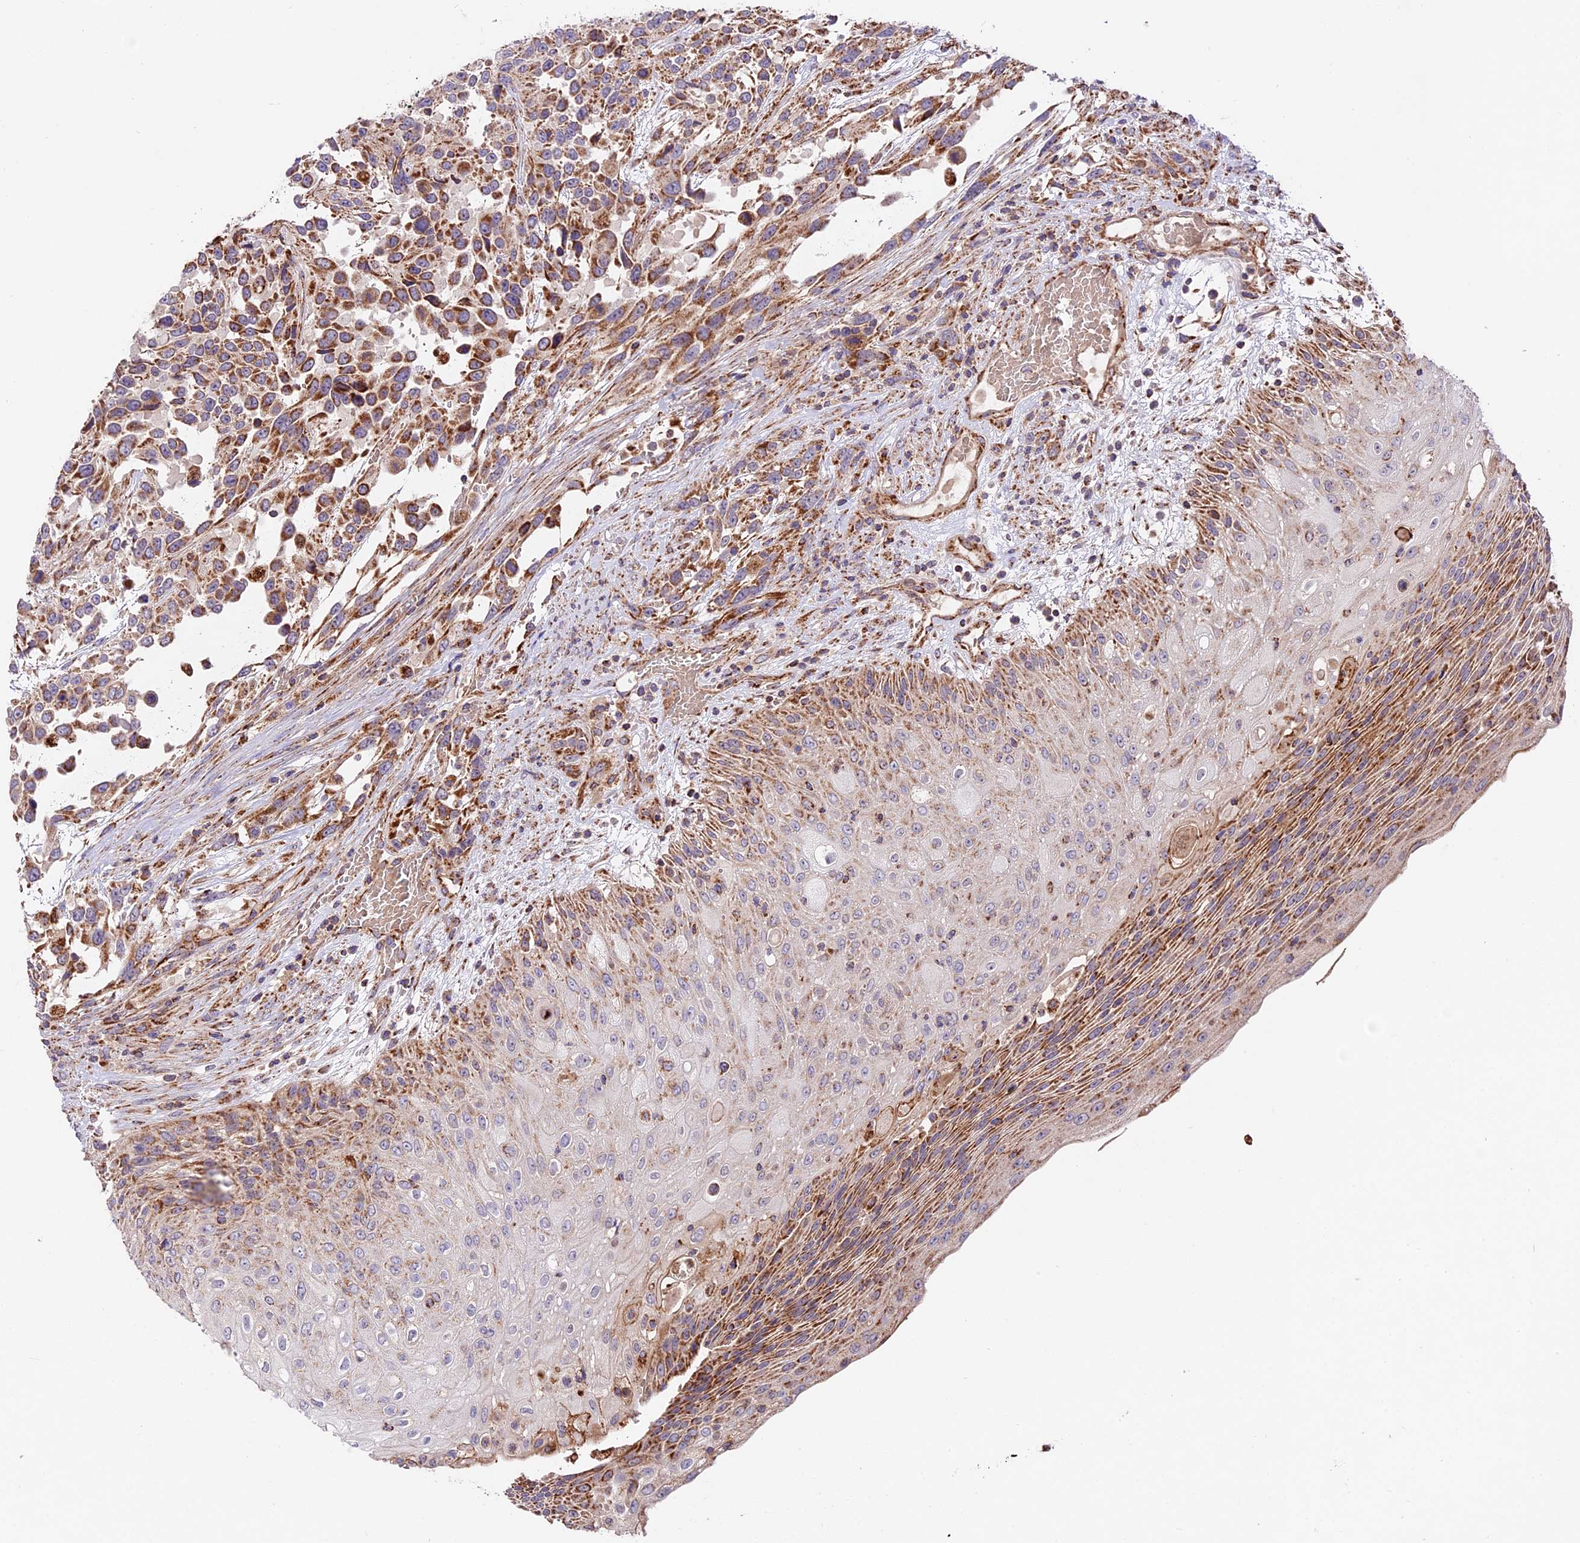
{"staining": {"intensity": "strong", "quantity": ">75%", "location": "cytoplasmic/membranous"}, "tissue": "urothelial cancer", "cell_type": "Tumor cells", "image_type": "cancer", "snomed": [{"axis": "morphology", "description": "Urothelial carcinoma, High grade"}, {"axis": "topography", "description": "Urinary bladder"}], "caption": "Strong cytoplasmic/membranous protein positivity is identified in about >75% of tumor cells in urothelial cancer. The protein is shown in brown color, while the nuclei are stained blue.", "gene": "NDUFA8", "patient": {"sex": "female", "age": 70}}